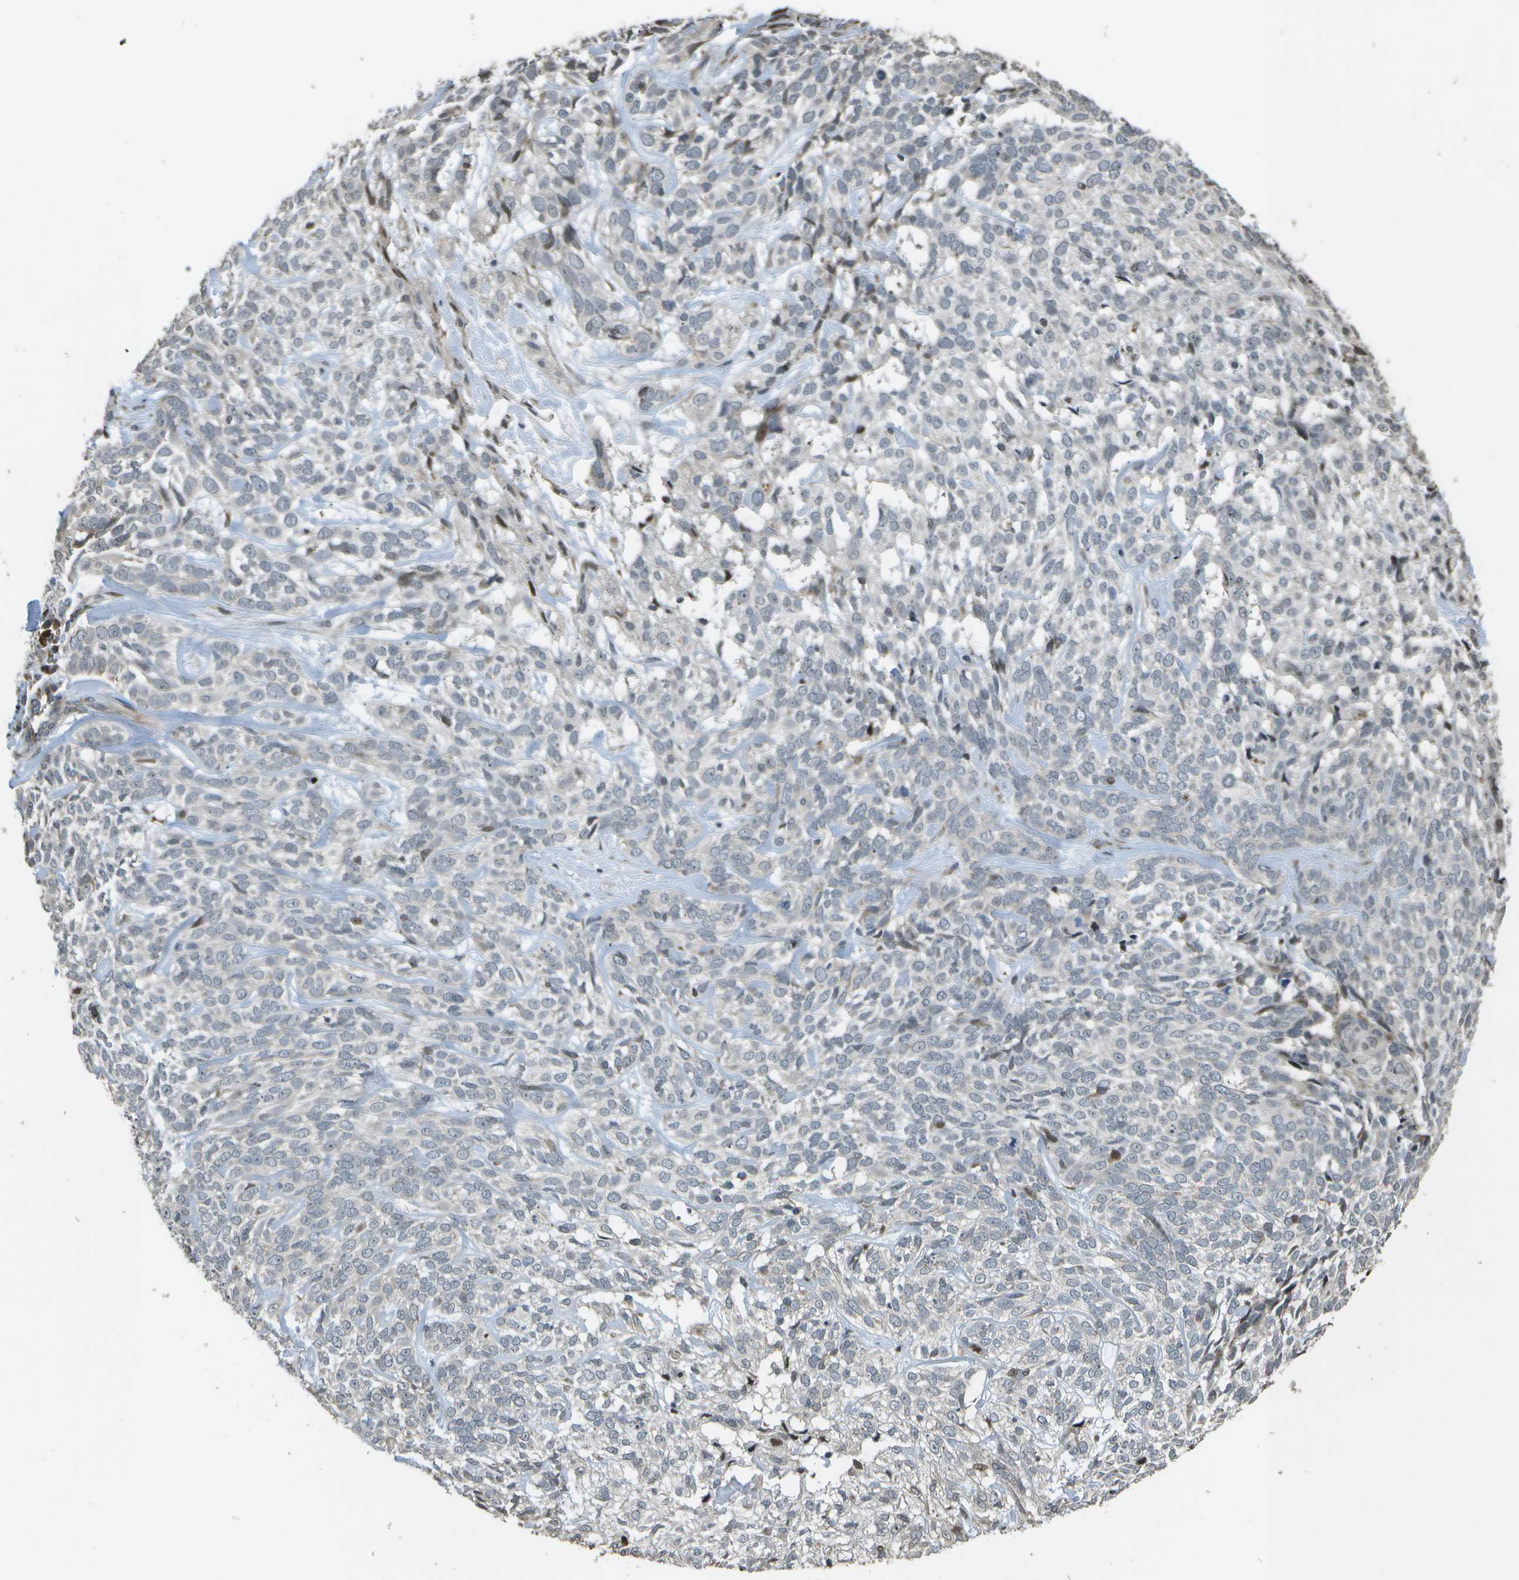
{"staining": {"intensity": "negative", "quantity": "none", "location": "none"}, "tissue": "skin cancer", "cell_type": "Tumor cells", "image_type": "cancer", "snomed": [{"axis": "morphology", "description": "Basal cell carcinoma"}, {"axis": "topography", "description": "Skin"}], "caption": "Human skin basal cell carcinoma stained for a protein using immunohistochemistry (IHC) reveals no staining in tumor cells.", "gene": "AXIN2", "patient": {"sex": "male", "age": 72}}